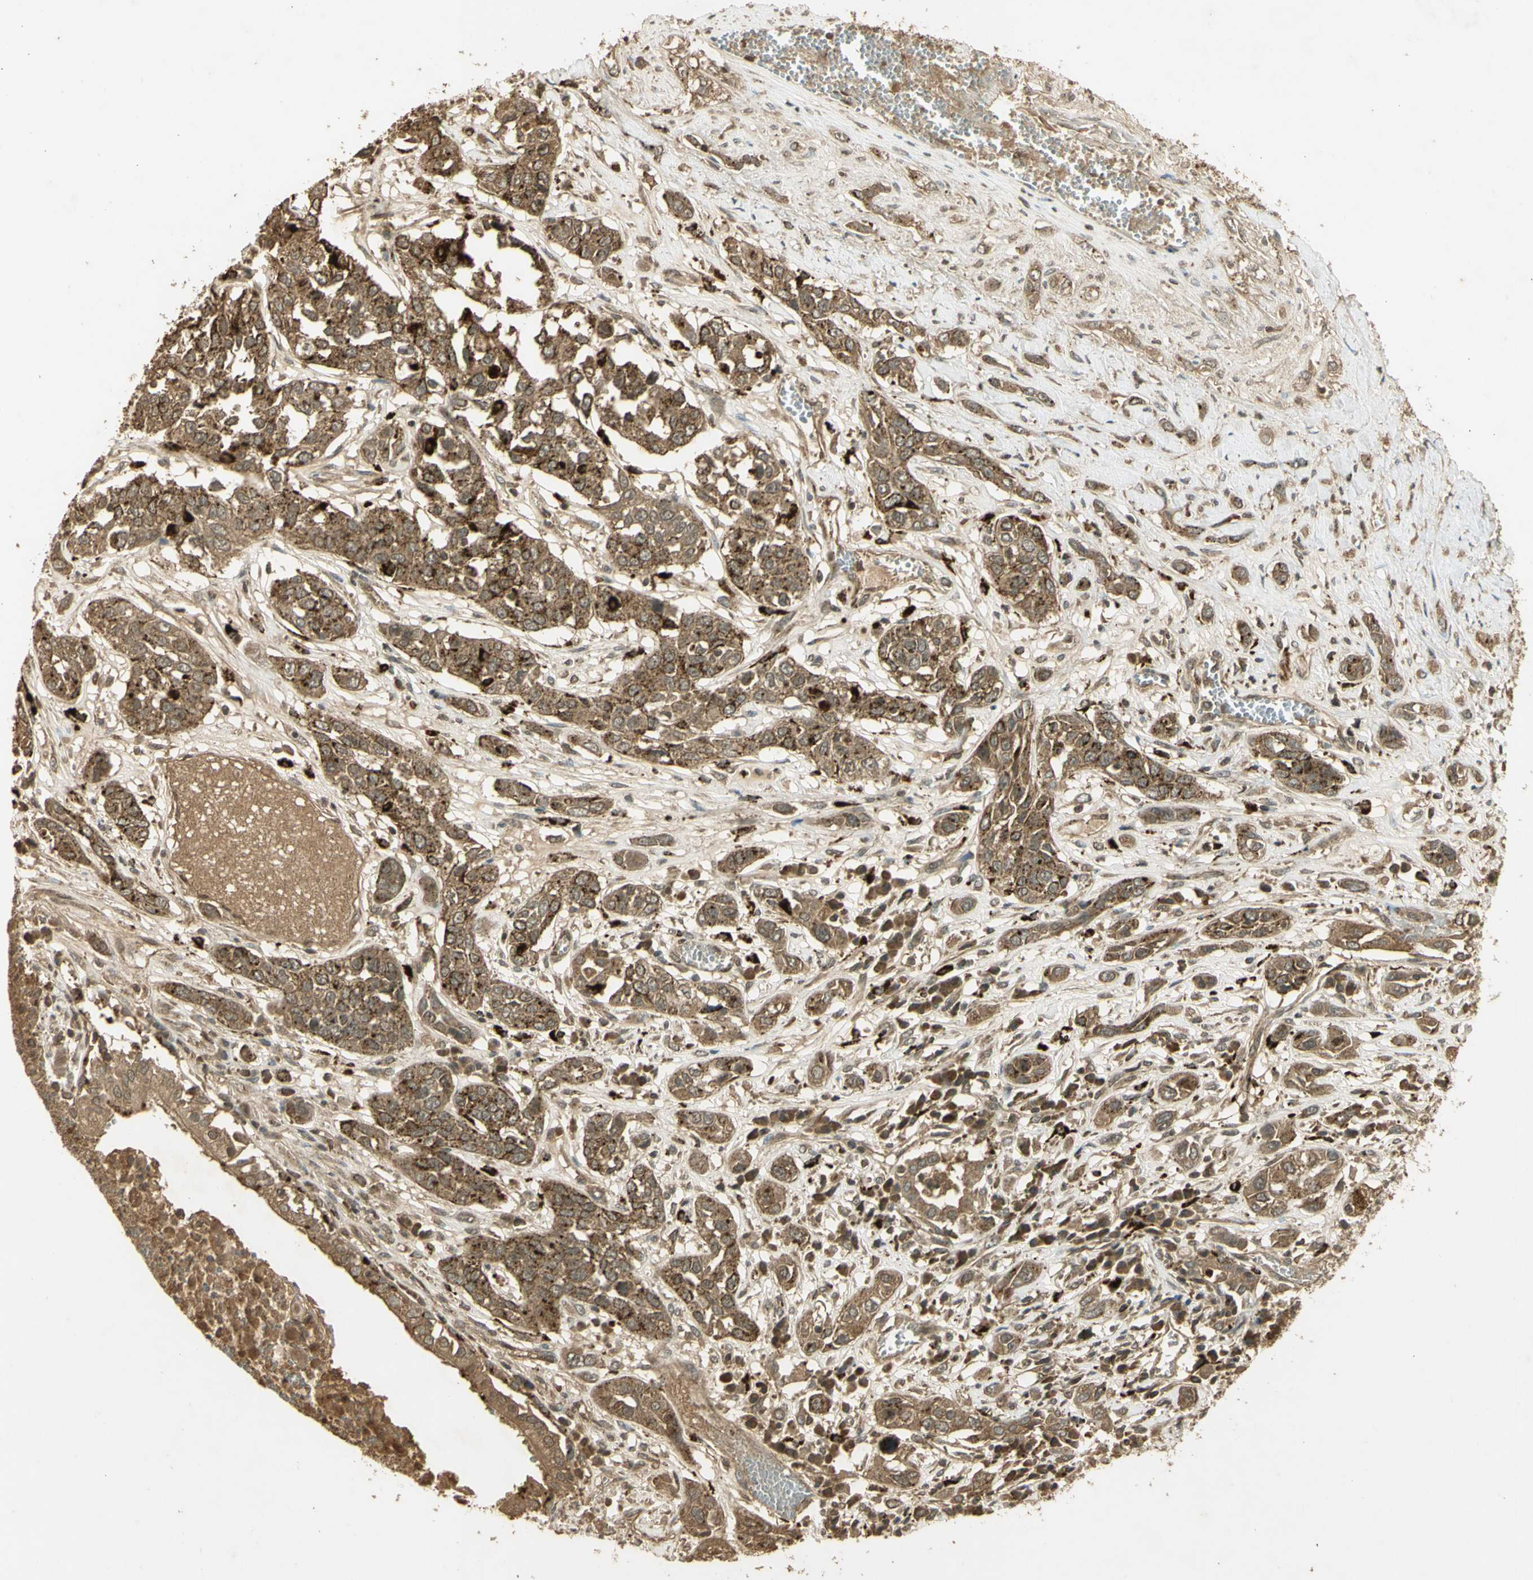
{"staining": {"intensity": "moderate", "quantity": ">75%", "location": "cytoplasmic/membranous"}, "tissue": "lung cancer", "cell_type": "Tumor cells", "image_type": "cancer", "snomed": [{"axis": "morphology", "description": "Squamous cell carcinoma, NOS"}, {"axis": "topography", "description": "Lung"}], "caption": "Lung cancer (squamous cell carcinoma) stained for a protein (brown) exhibits moderate cytoplasmic/membranous positive expression in approximately >75% of tumor cells.", "gene": "GMEB2", "patient": {"sex": "male", "age": 71}}